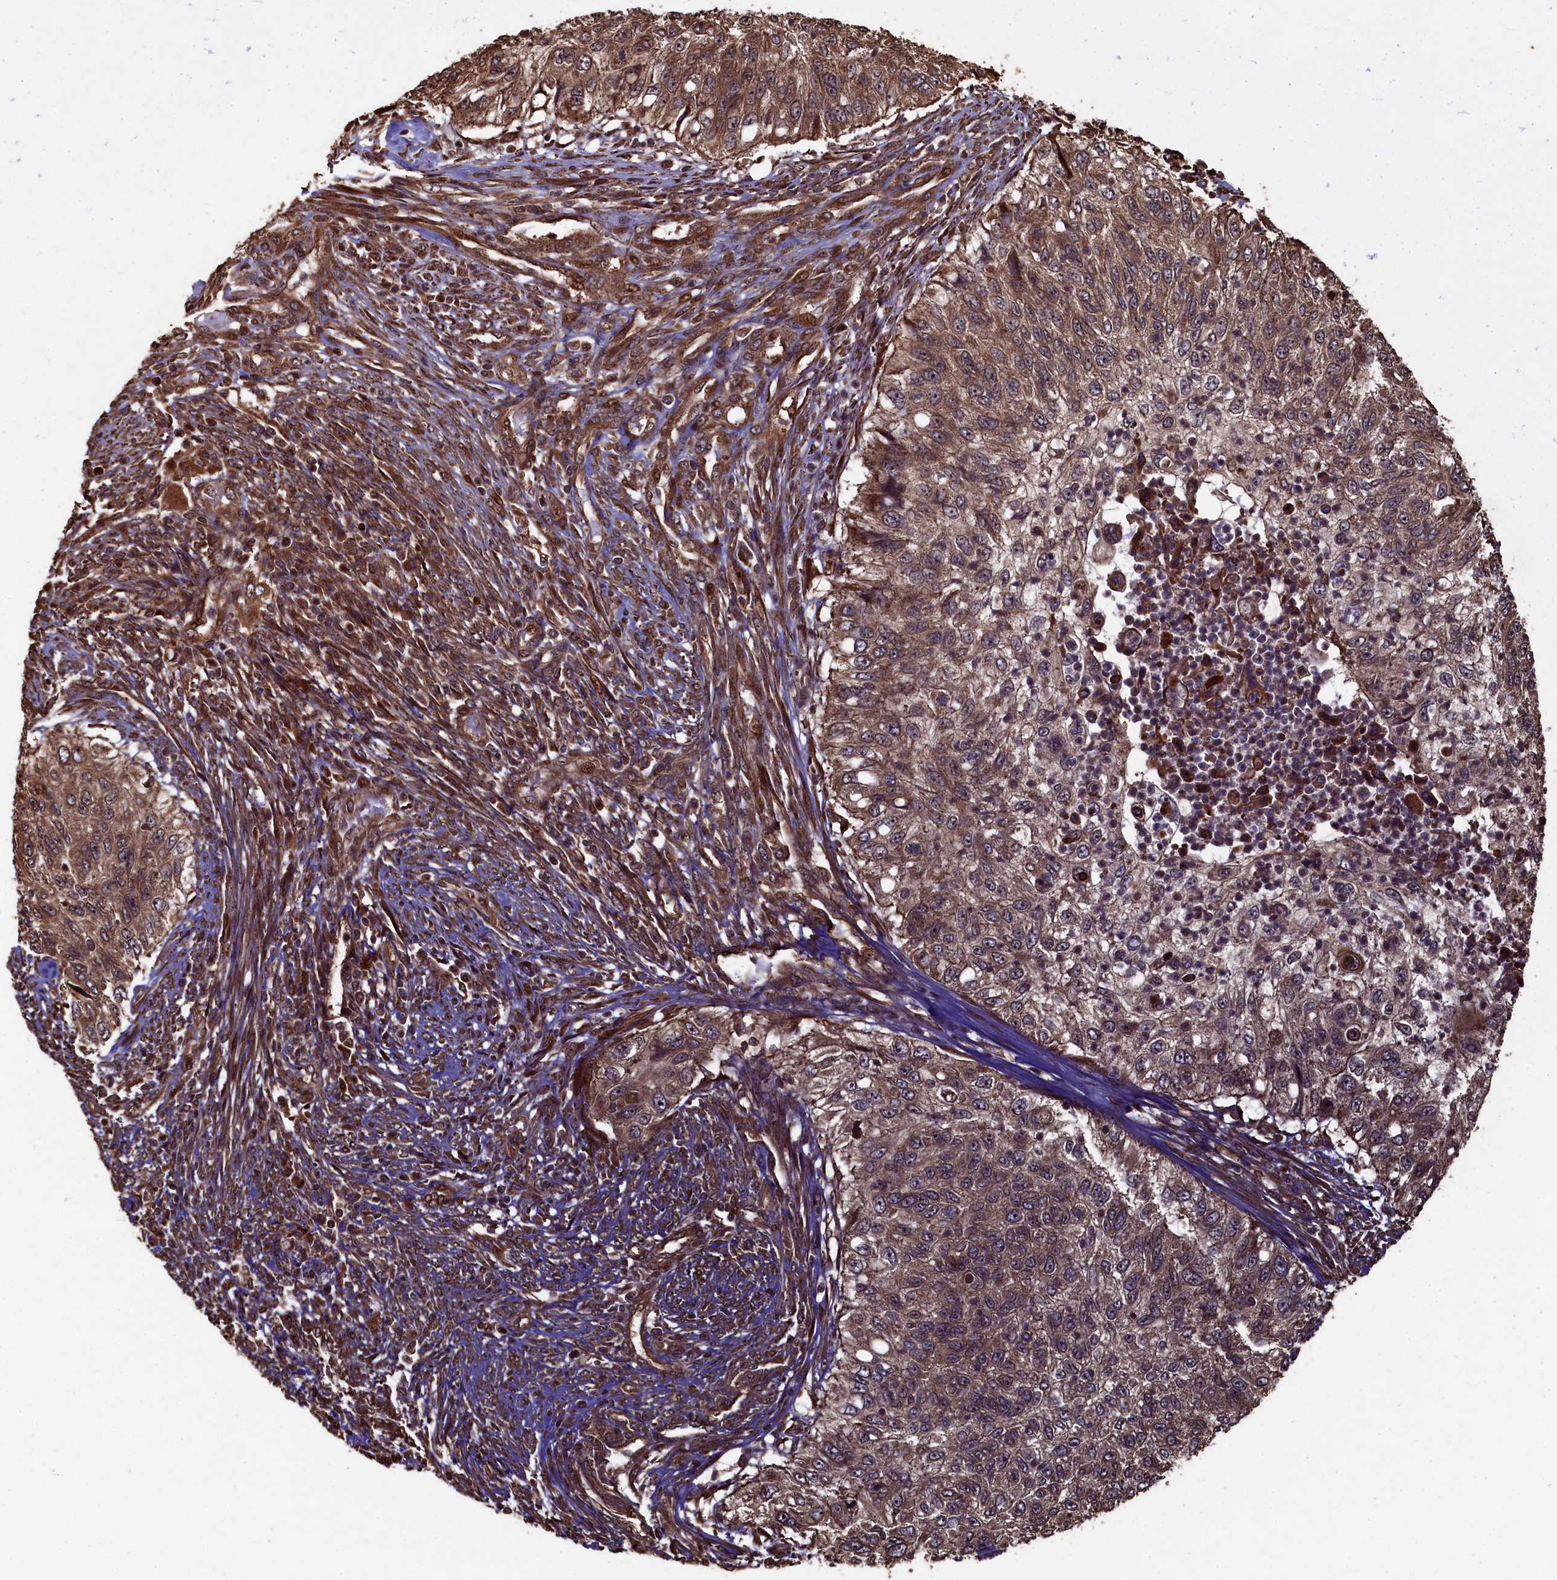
{"staining": {"intensity": "moderate", "quantity": ">75%", "location": "cytoplasmic/membranous"}, "tissue": "urothelial cancer", "cell_type": "Tumor cells", "image_type": "cancer", "snomed": [{"axis": "morphology", "description": "Urothelial carcinoma, High grade"}, {"axis": "topography", "description": "Urinary bladder"}], "caption": "About >75% of tumor cells in human high-grade urothelial carcinoma demonstrate moderate cytoplasmic/membranous protein staining as visualized by brown immunohistochemical staining.", "gene": "PIGN", "patient": {"sex": "female", "age": 60}}